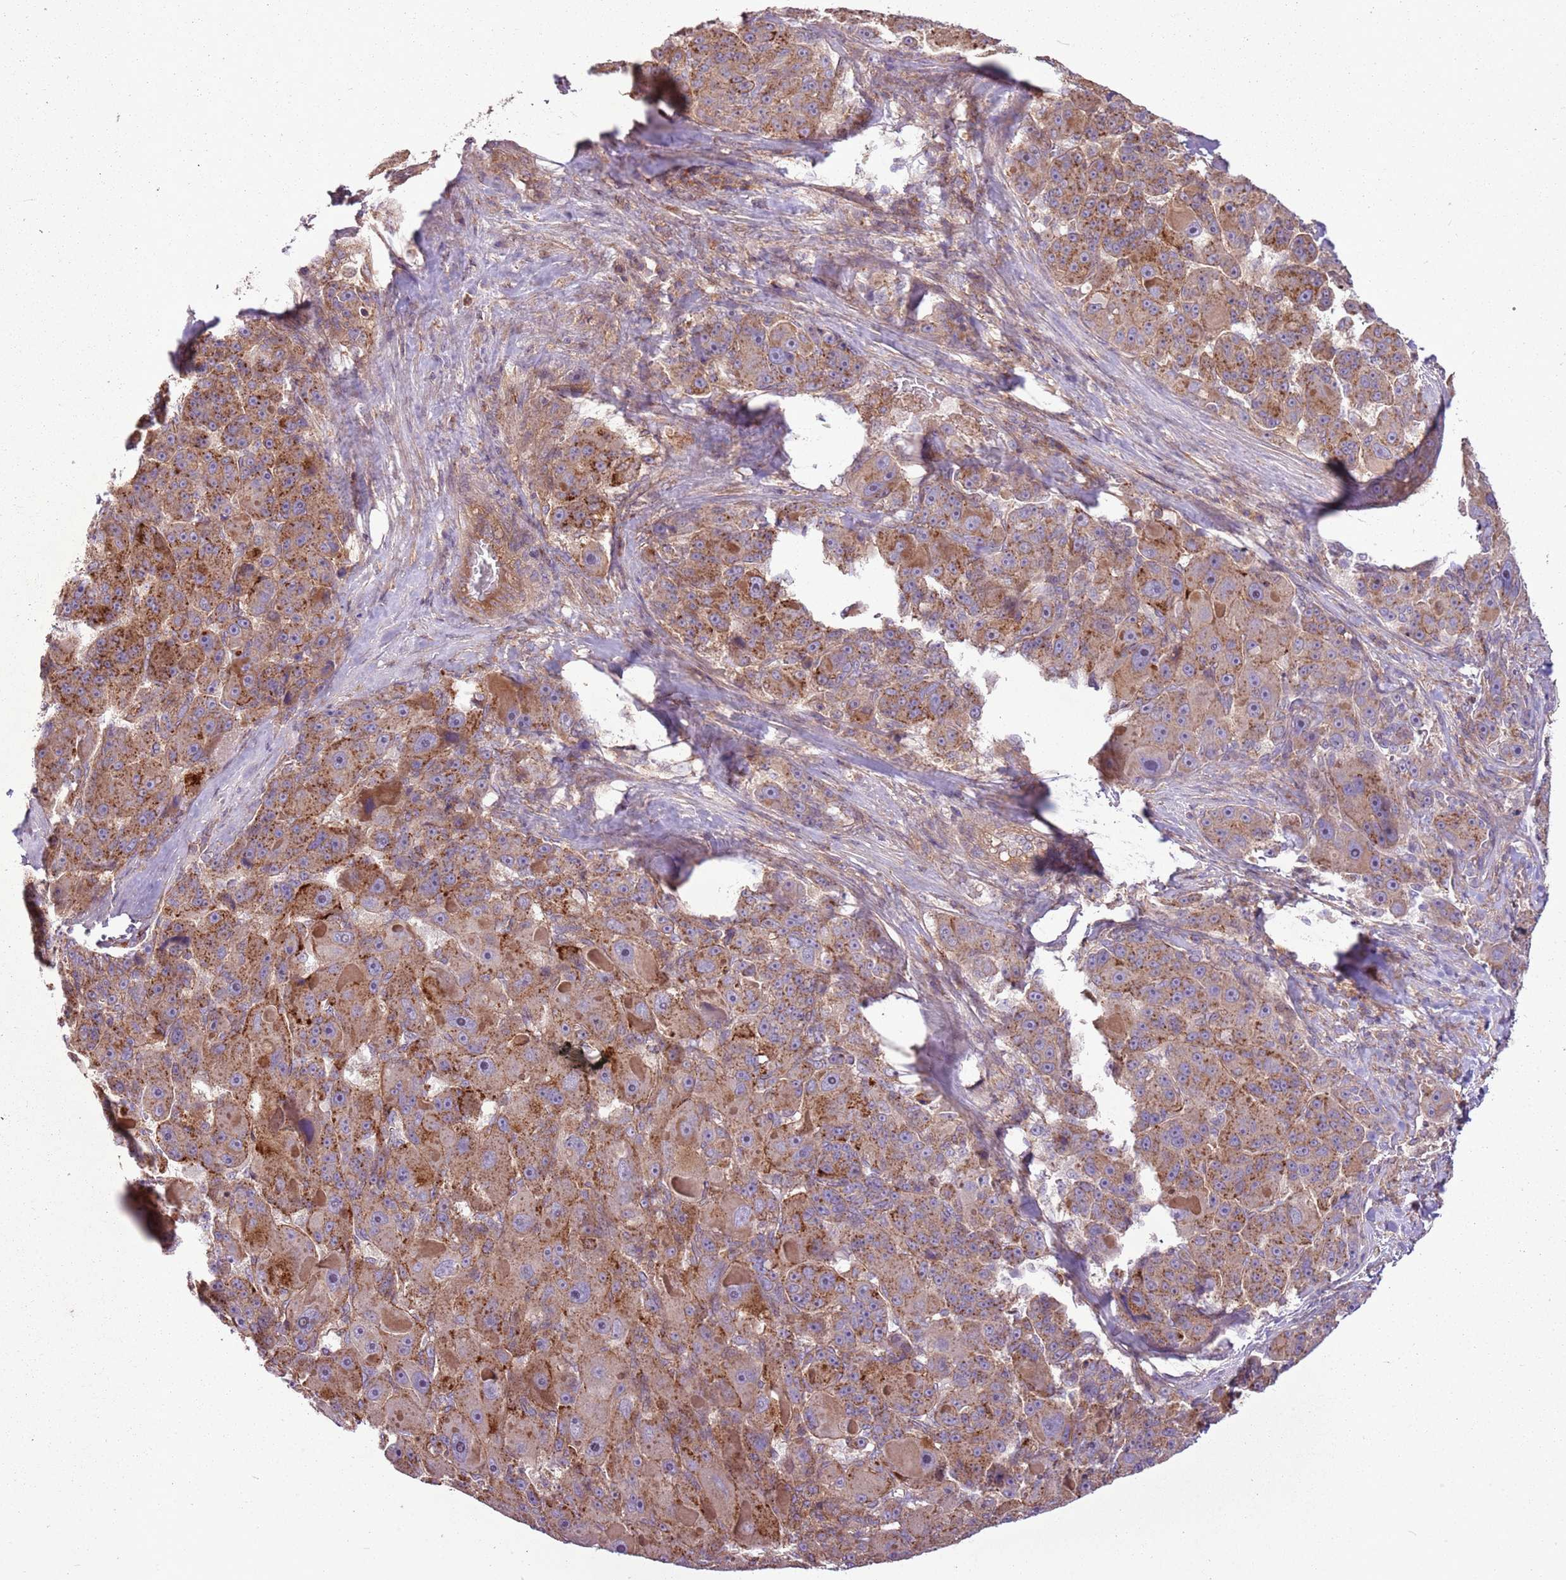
{"staining": {"intensity": "strong", "quantity": ">75%", "location": "cytoplasmic/membranous"}, "tissue": "liver cancer", "cell_type": "Tumor cells", "image_type": "cancer", "snomed": [{"axis": "morphology", "description": "Carcinoma, Hepatocellular, NOS"}, {"axis": "topography", "description": "Liver"}], "caption": "Immunohistochemical staining of human liver cancer (hepatocellular carcinoma) displays strong cytoplasmic/membranous protein staining in approximately >75% of tumor cells. The protein is shown in brown color, while the nuclei are stained blue.", "gene": "ANKRD24", "patient": {"sex": "male", "age": 76}}